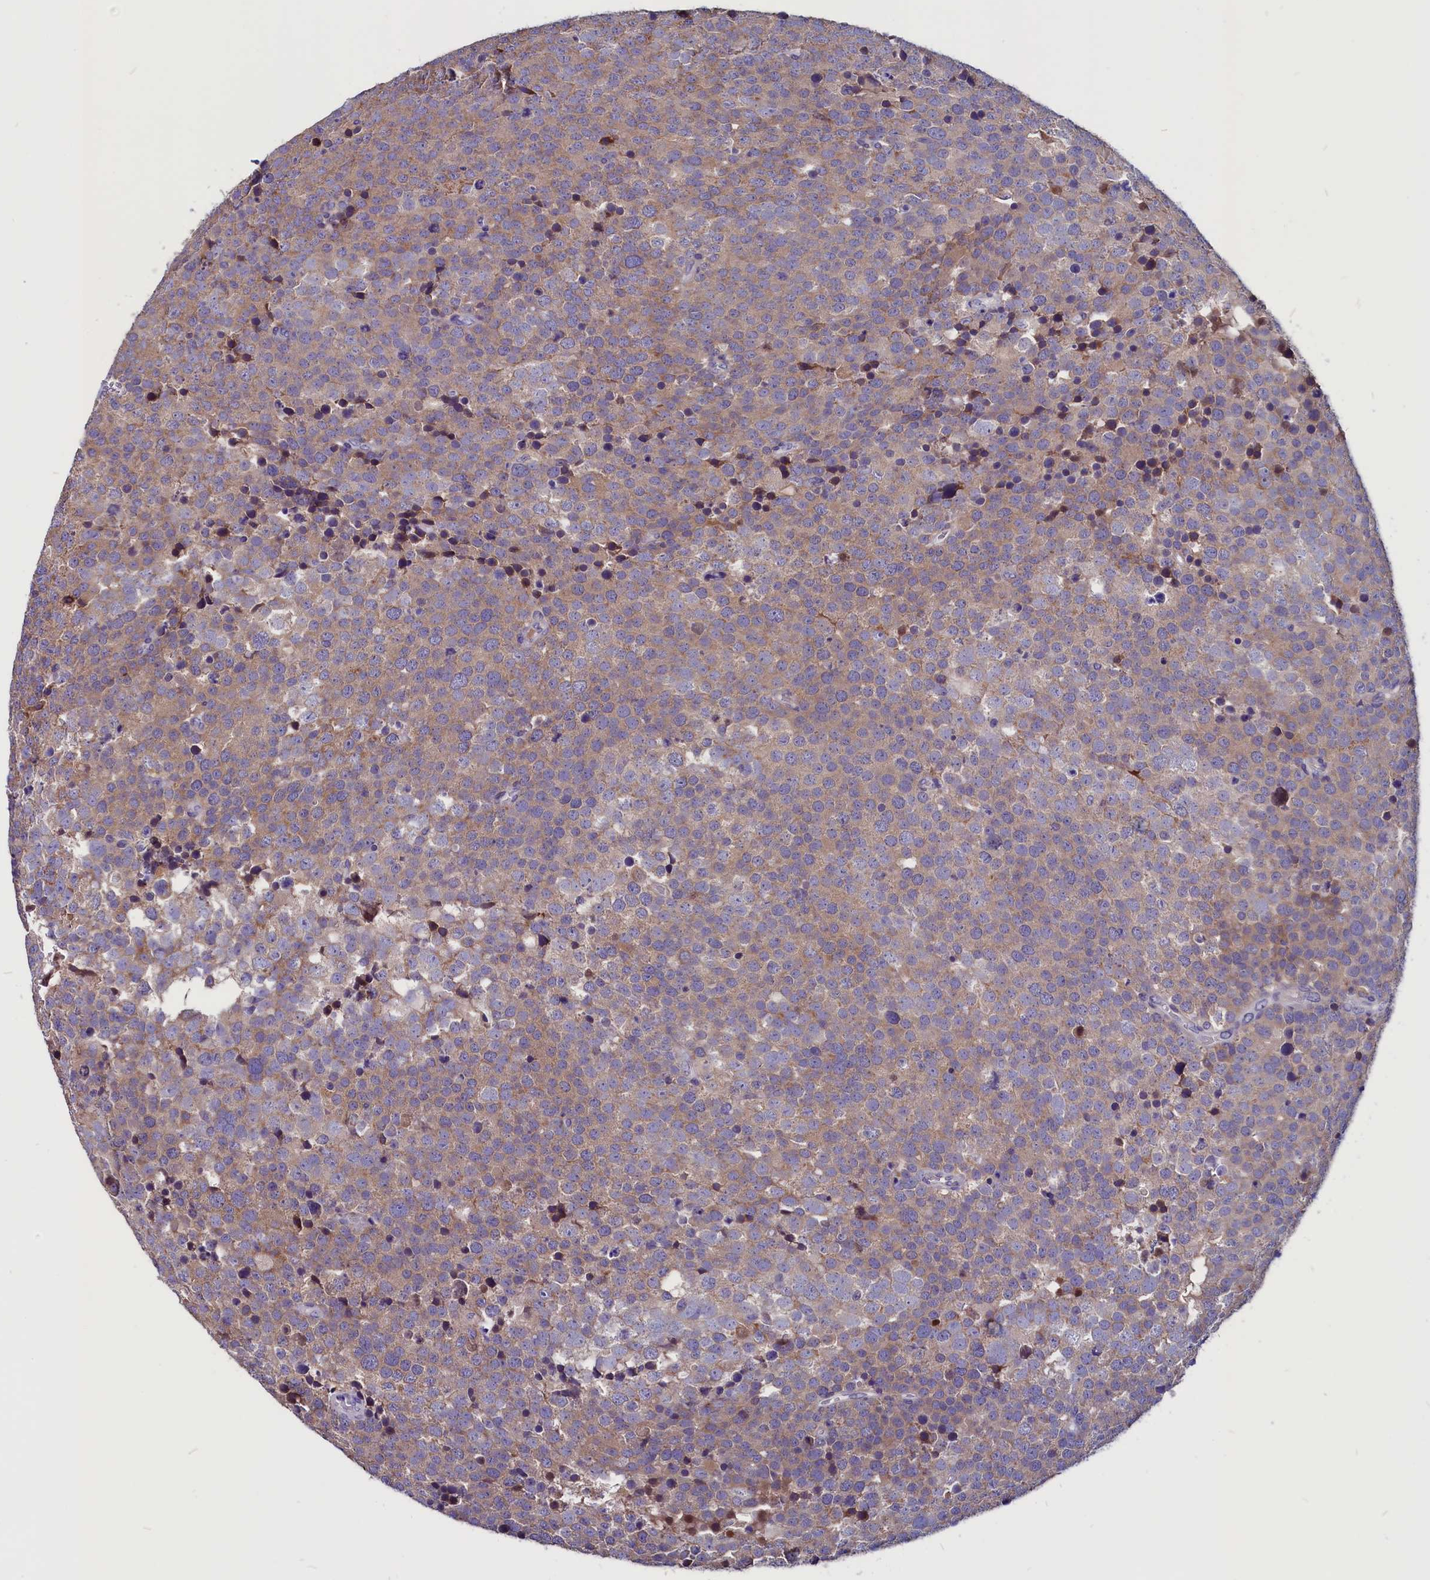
{"staining": {"intensity": "weak", "quantity": ">75%", "location": "cytoplasmic/membranous"}, "tissue": "testis cancer", "cell_type": "Tumor cells", "image_type": "cancer", "snomed": [{"axis": "morphology", "description": "Seminoma, NOS"}, {"axis": "topography", "description": "Testis"}], "caption": "A photomicrograph showing weak cytoplasmic/membranous expression in approximately >75% of tumor cells in testis cancer (seminoma), as visualized by brown immunohistochemical staining.", "gene": "CCBE1", "patient": {"sex": "male", "age": 71}}